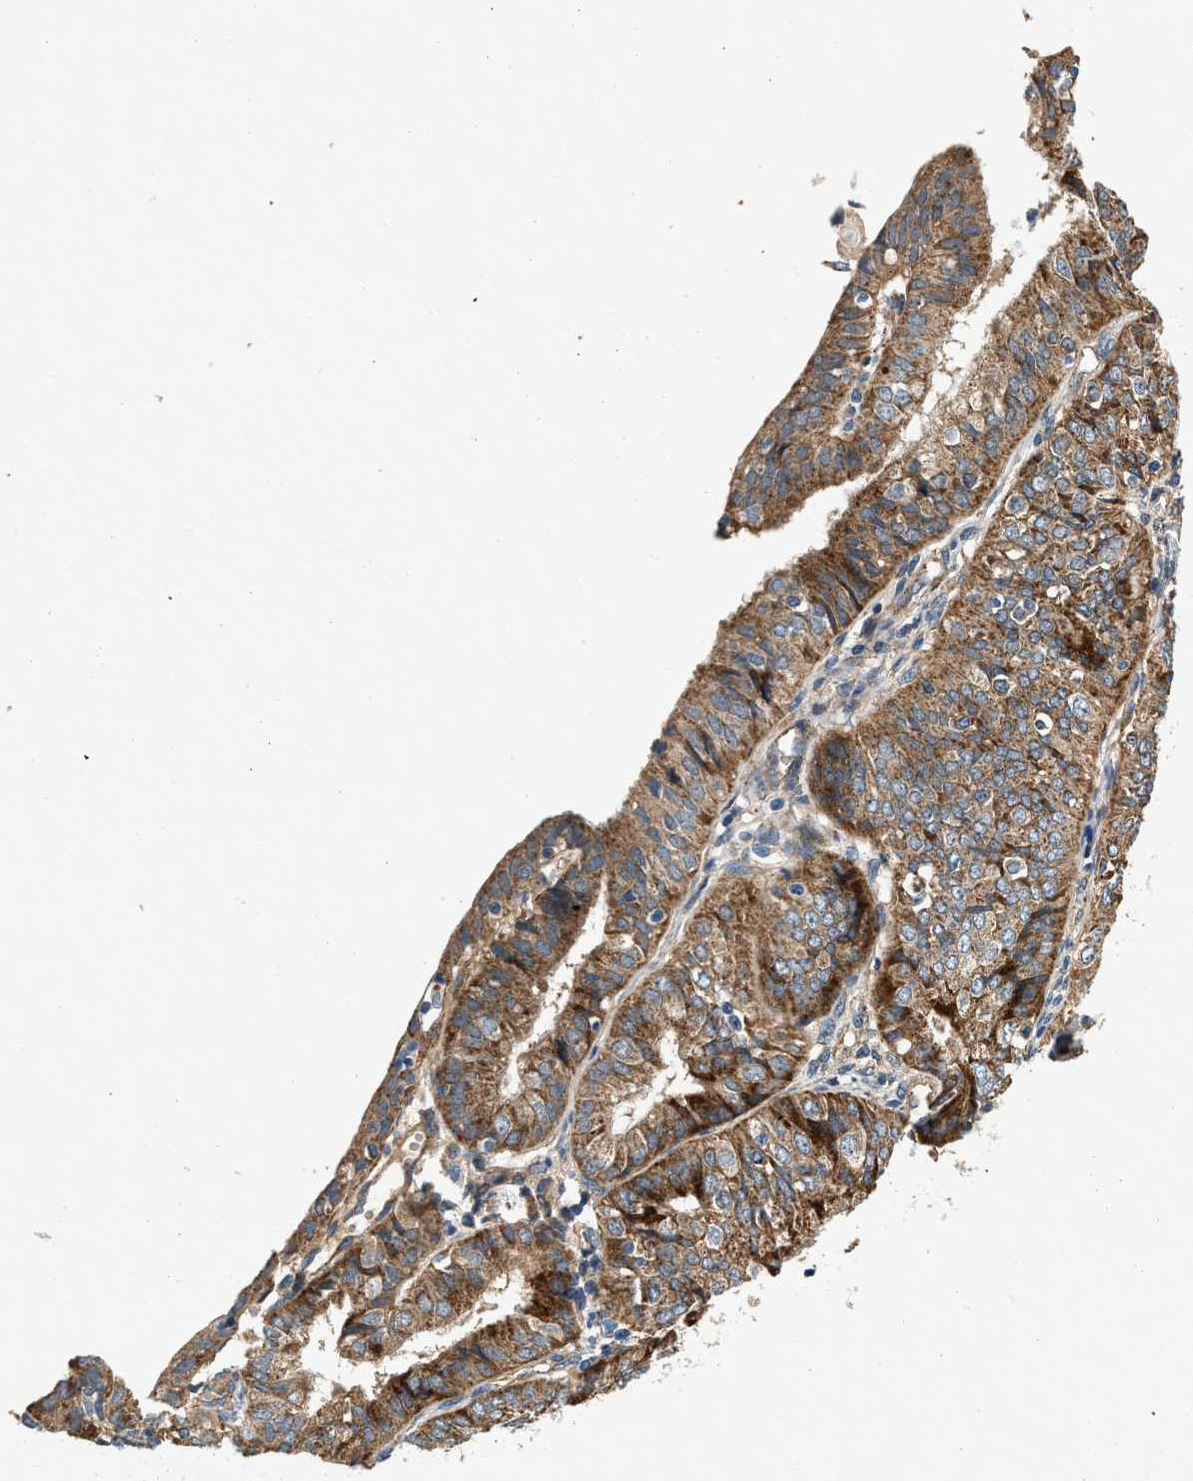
{"staining": {"intensity": "strong", "quantity": ">75%", "location": "cytoplasmic/membranous"}, "tissue": "endometrial cancer", "cell_type": "Tumor cells", "image_type": "cancer", "snomed": [{"axis": "morphology", "description": "Adenocarcinoma, NOS"}, {"axis": "topography", "description": "Endometrium"}], "caption": "Protein expression analysis of endometrial adenocarcinoma displays strong cytoplasmic/membranous positivity in about >75% of tumor cells. Immunohistochemistry (ihc) stains the protein of interest in brown and the nuclei are stained blue.", "gene": "DUSP10", "patient": {"sex": "female", "age": 58}}